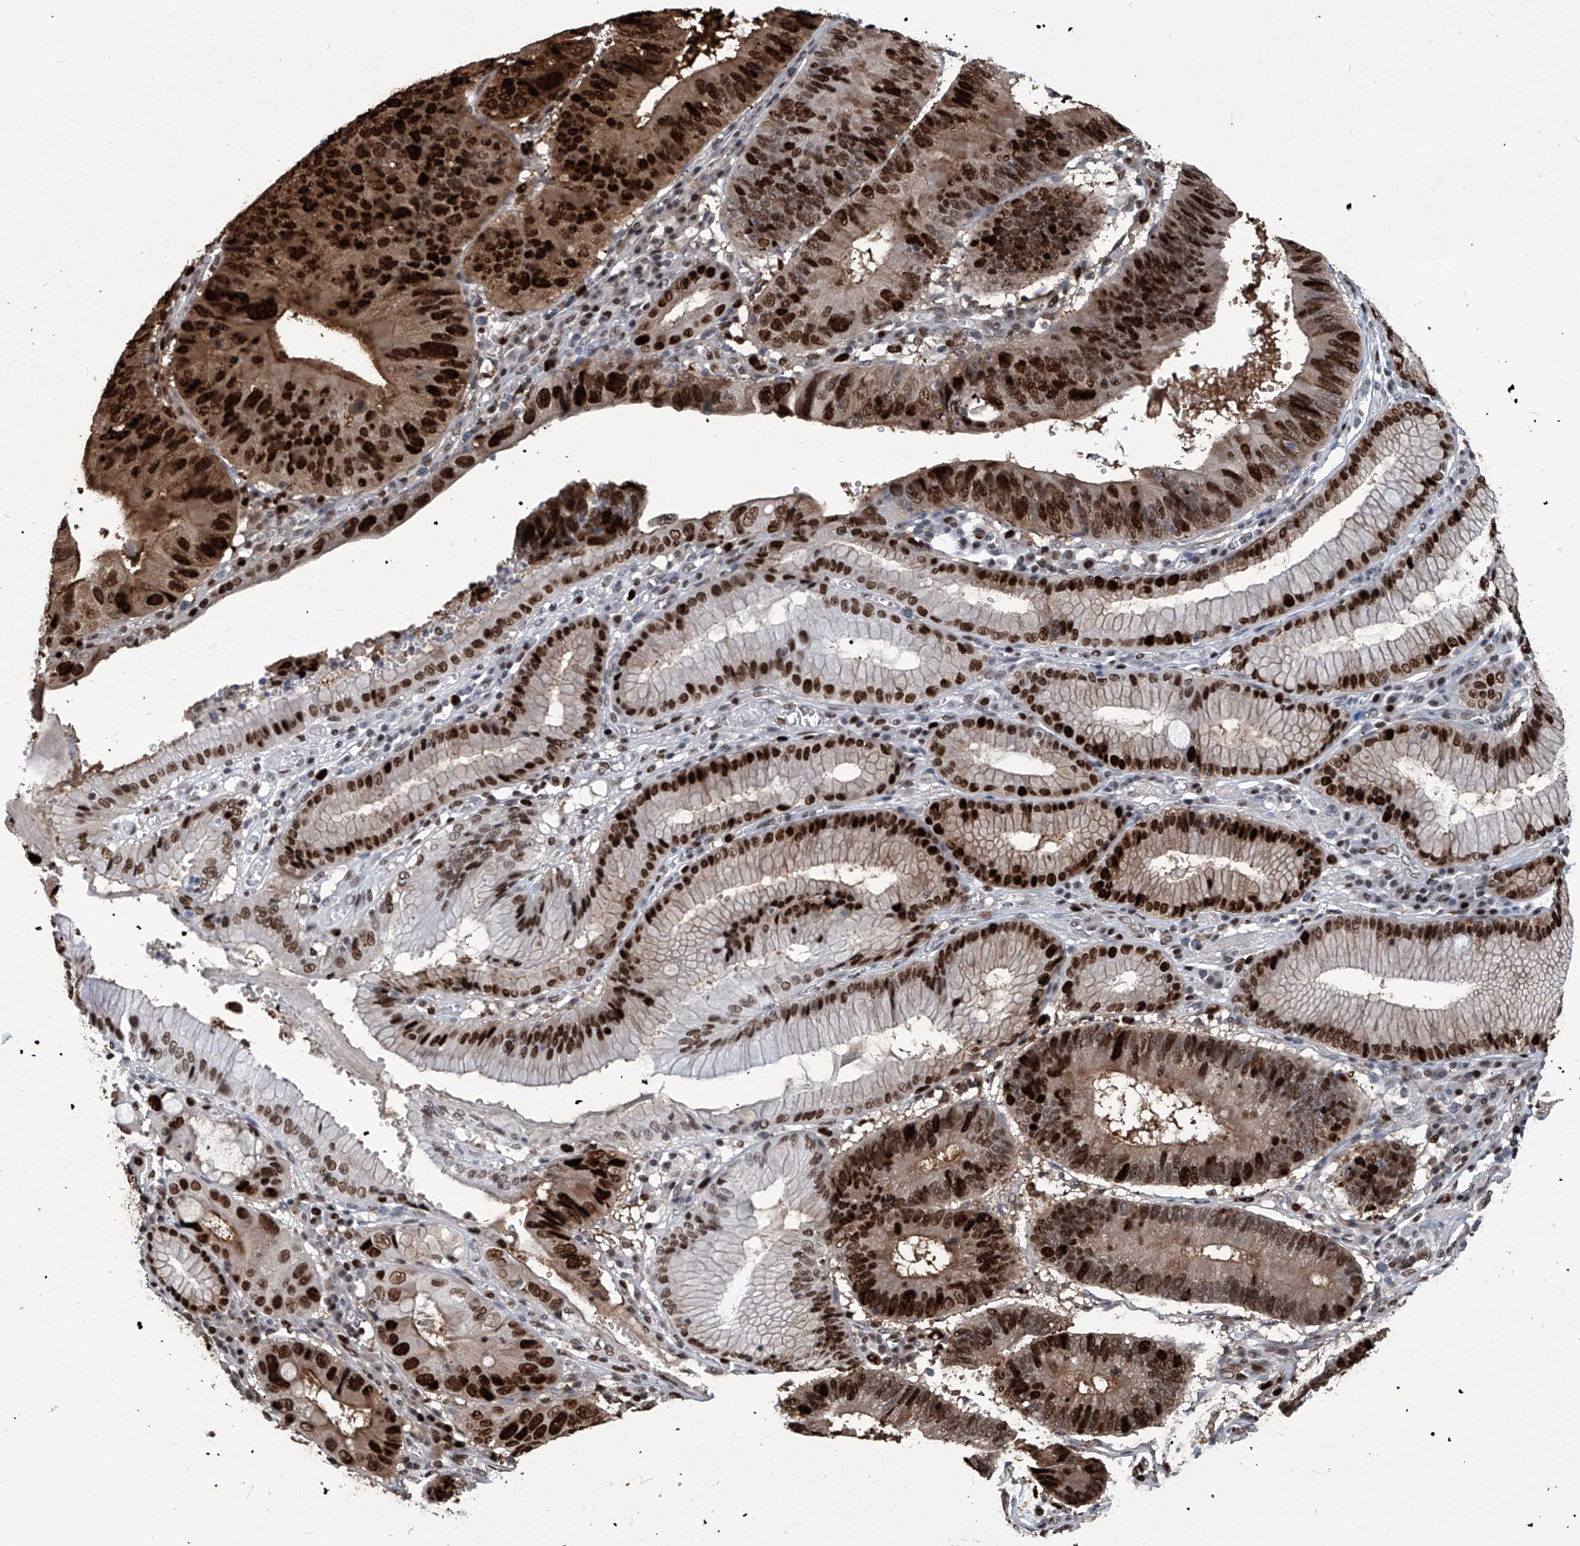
{"staining": {"intensity": "strong", "quantity": ">75%", "location": "cytoplasmic/membranous,nuclear"}, "tissue": "stomach cancer", "cell_type": "Tumor cells", "image_type": "cancer", "snomed": [{"axis": "morphology", "description": "Adenocarcinoma, NOS"}, {"axis": "topography", "description": "Stomach"}], "caption": "Stomach cancer (adenocarcinoma) stained with a protein marker shows strong staining in tumor cells.", "gene": "PCNA", "patient": {"sex": "male", "age": 59}}